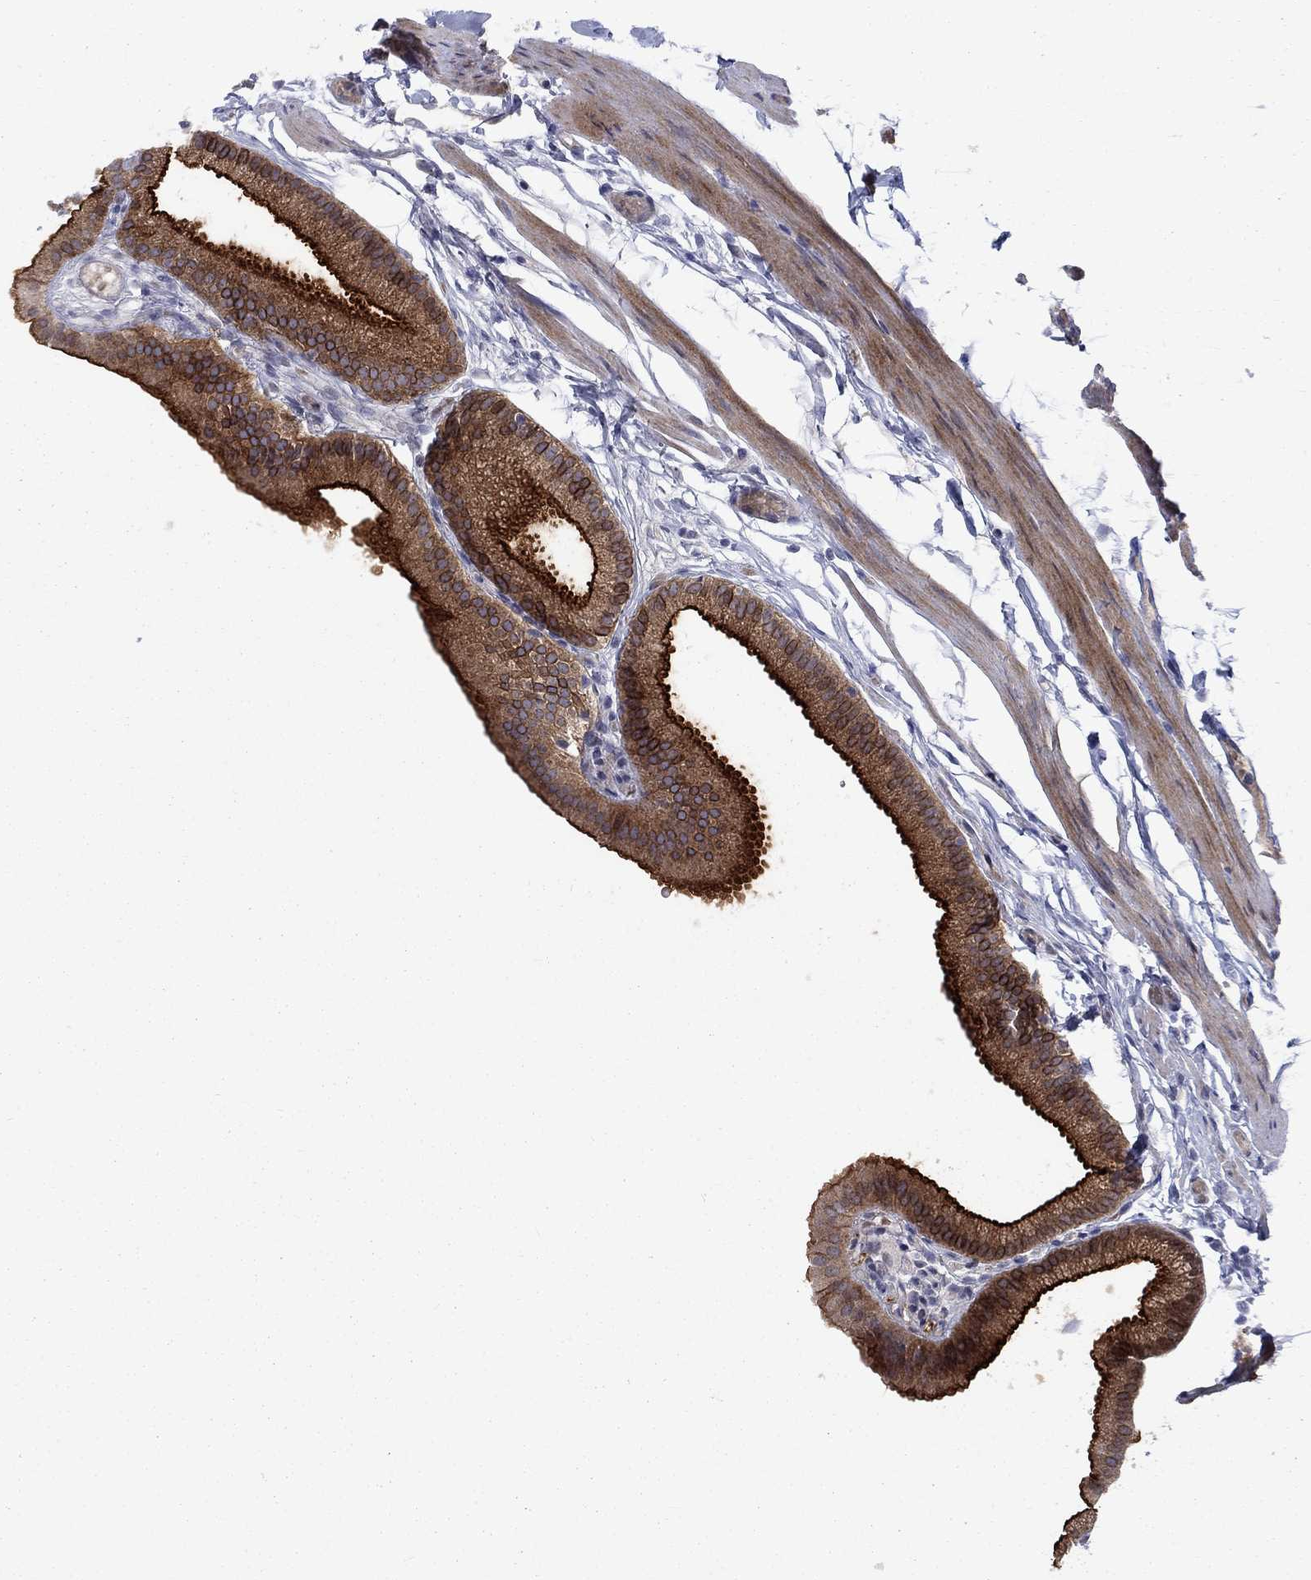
{"staining": {"intensity": "strong", "quantity": "25%-75%", "location": "cytoplasmic/membranous"}, "tissue": "gallbladder", "cell_type": "Glandular cells", "image_type": "normal", "snomed": [{"axis": "morphology", "description": "Normal tissue, NOS"}, {"axis": "topography", "description": "Gallbladder"}], "caption": "The micrograph reveals staining of normal gallbladder, revealing strong cytoplasmic/membranous protein staining (brown color) within glandular cells.", "gene": "SLC1A1", "patient": {"sex": "female", "age": 45}}